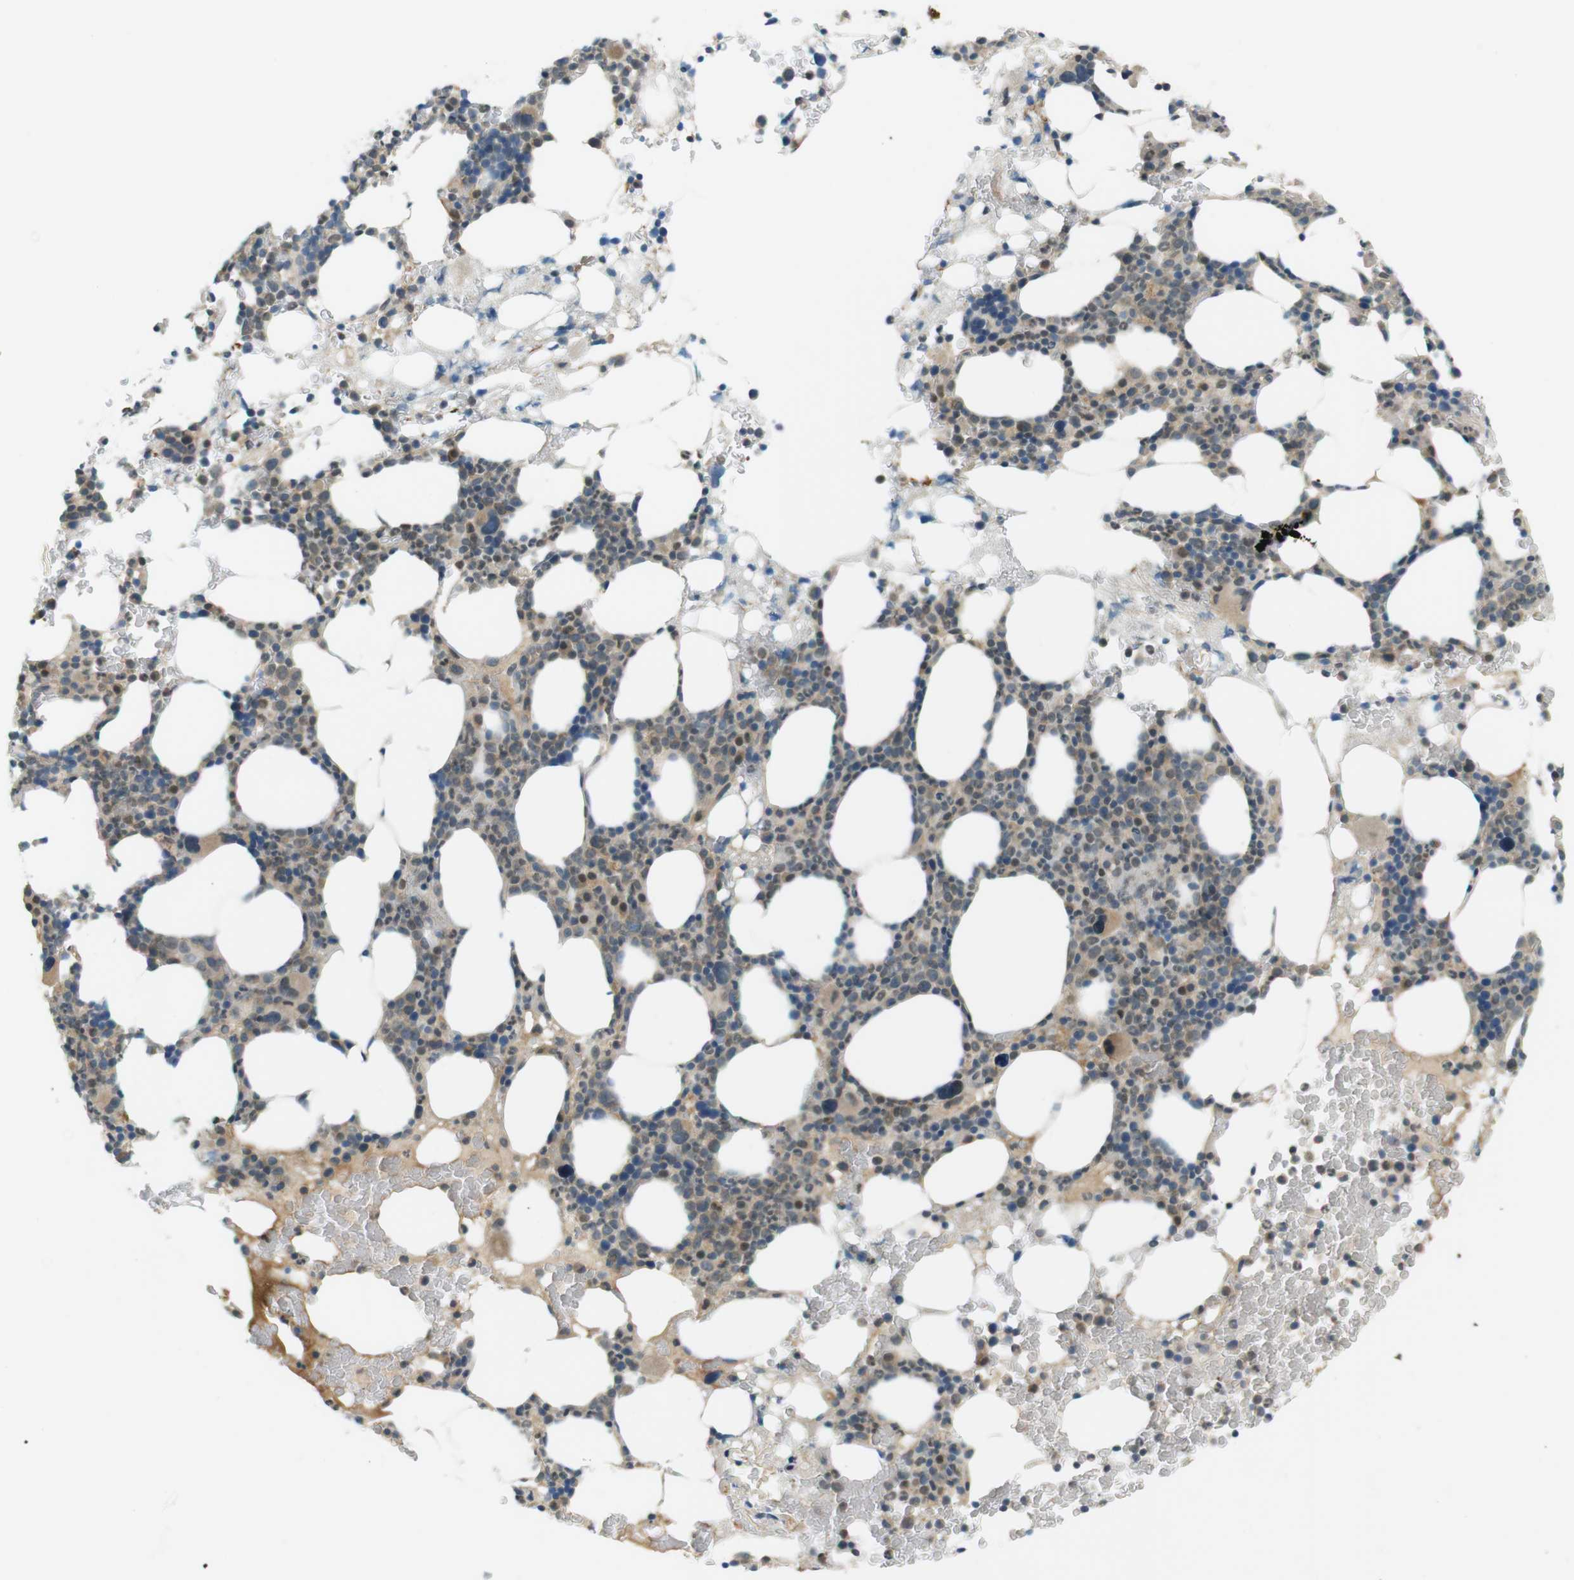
{"staining": {"intensity": "weak", "quantity": "25%-75%", "location": "cytoplasmic/membranous"}, "tissue": "bone marrow", "cell_type": "Hematopoietic cells", "image_type": "normal", "snomed": [{"axis": "morphology", "description": "Normal tissue, NOS"}, {"axis": "morphology", "description": "Inflammation, NOS"}, {"axis": "topography", "description": "Bone marrow"}], "caption": "This is a histology image of immunohistochemistry (IHC) staining of normal bone marrow, which shows weak expression in the cytoplasmic/membranous of hematopoietic cells.", "gene": "ZDHHC20", "patient": {"sex": "female", "age": 84}}